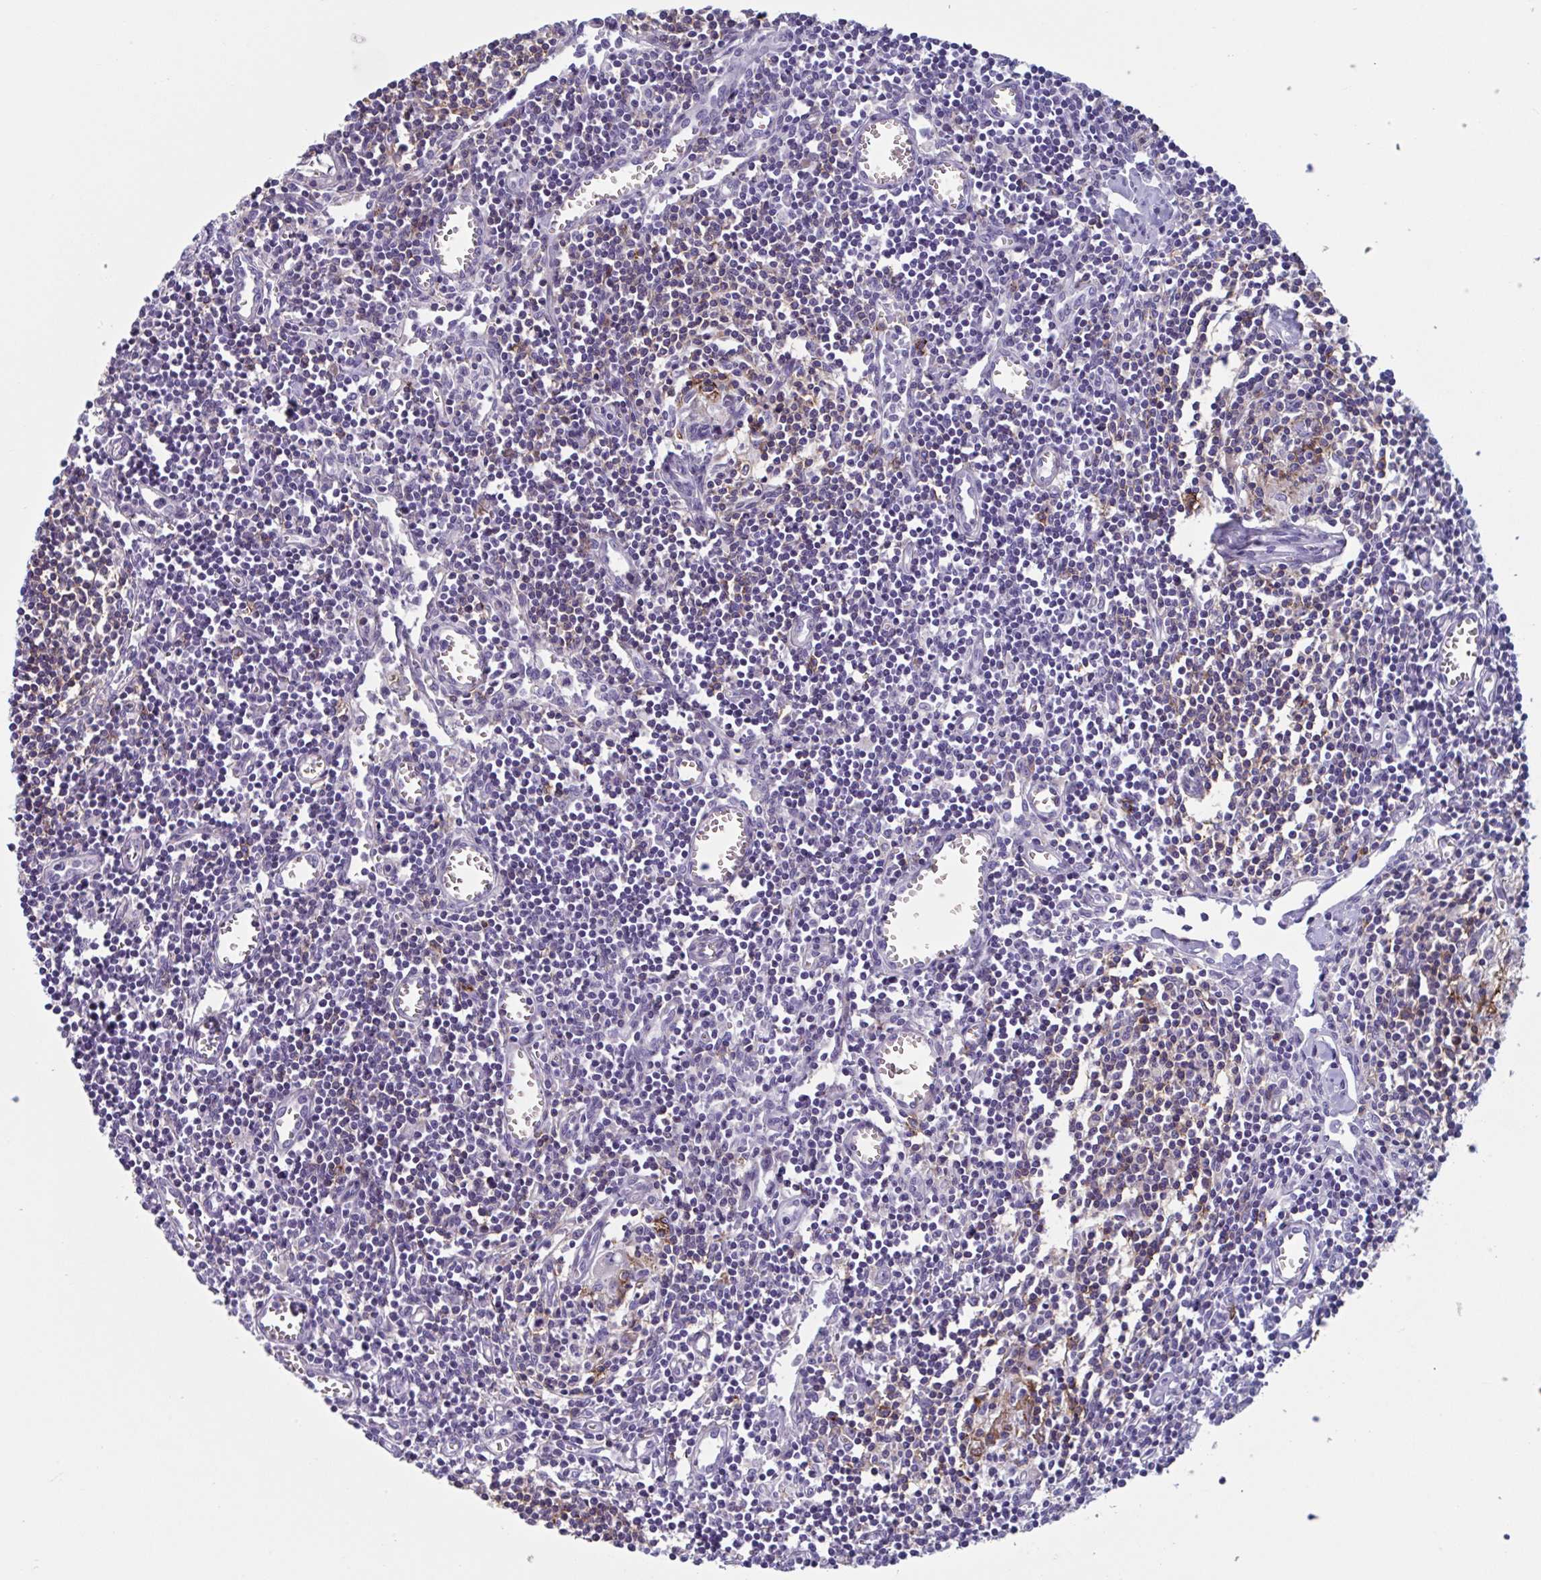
{"staining": {"intensity": "strong", "quantity": "25%-75%", "location": "cytoplasmic/membranous"}, "tissue": "lymph node", "cell_type": "Germinal center cells", "image_type": "normal", "snomed": [{"axis": "morphology", "description": "Normal tissue, NOS"}, {"axis": "topography", "description": "Lymph node"}], "caption": "Human lymph node stained with a brown dye reveals strong cytoplasmic/membranous positive expression in about 25%-75% of germinal center cells.", "gene": "LPIN3", "patient": {"sex": "male", "age": 66}}